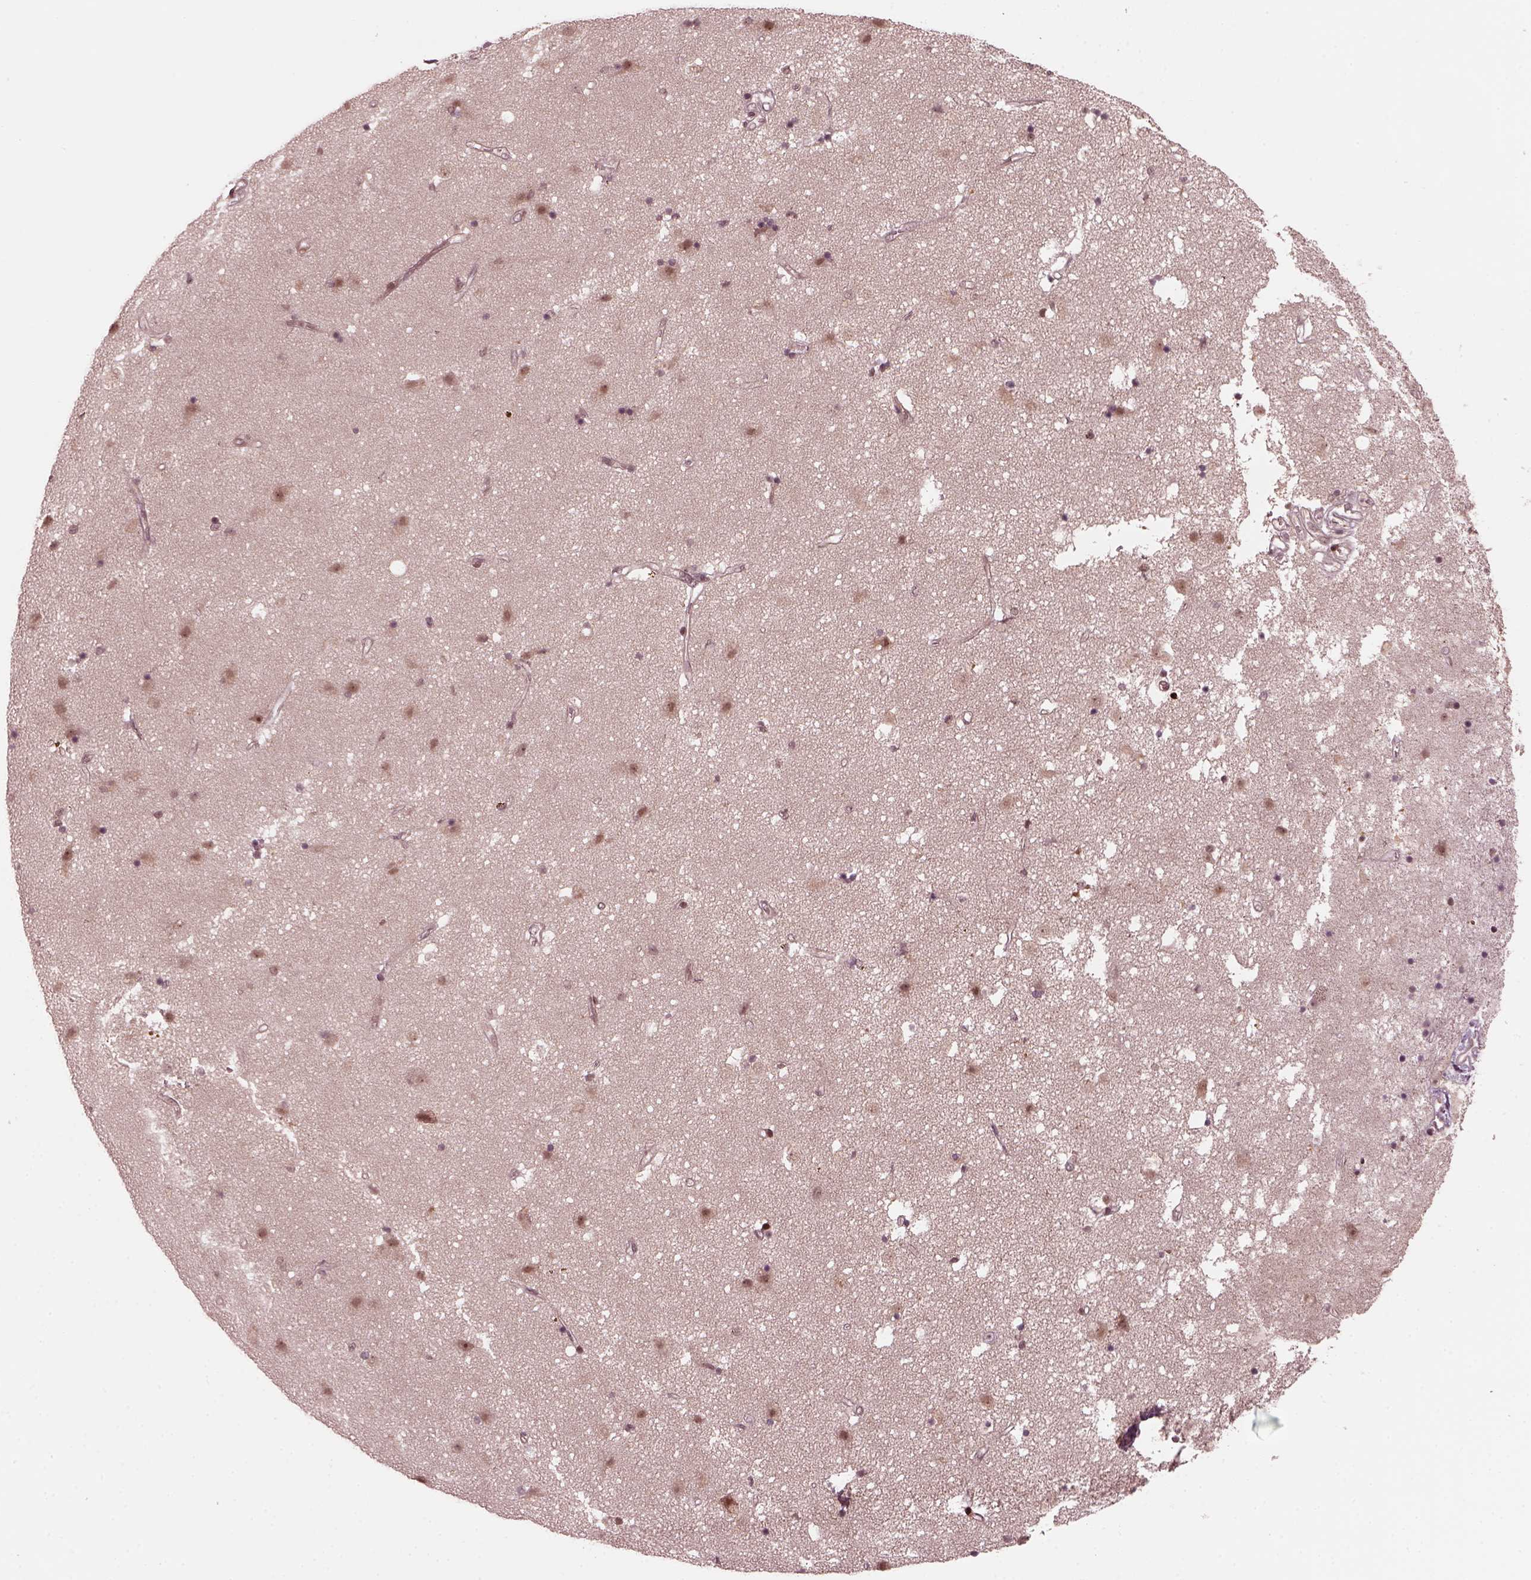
{"staining": {"intensity": "negative", "quantity": "none", "location": "none"}, "tissue": "caudate", "cell_type": "Glial cells", "image_type": "normal", "snomed": [{"axis": "morphology", "description": "Normal tissue, NOS"}, {"axis": "topography", "description": "Lateral ventricle wall"}], "caption": "A high-resolution image shows immunohistochemistry (IHC) staining of normal caudate, which shows no significant staining in glial cells.", "gene": "TRIB3", "patient": {"sex": "female", "age": 71}}